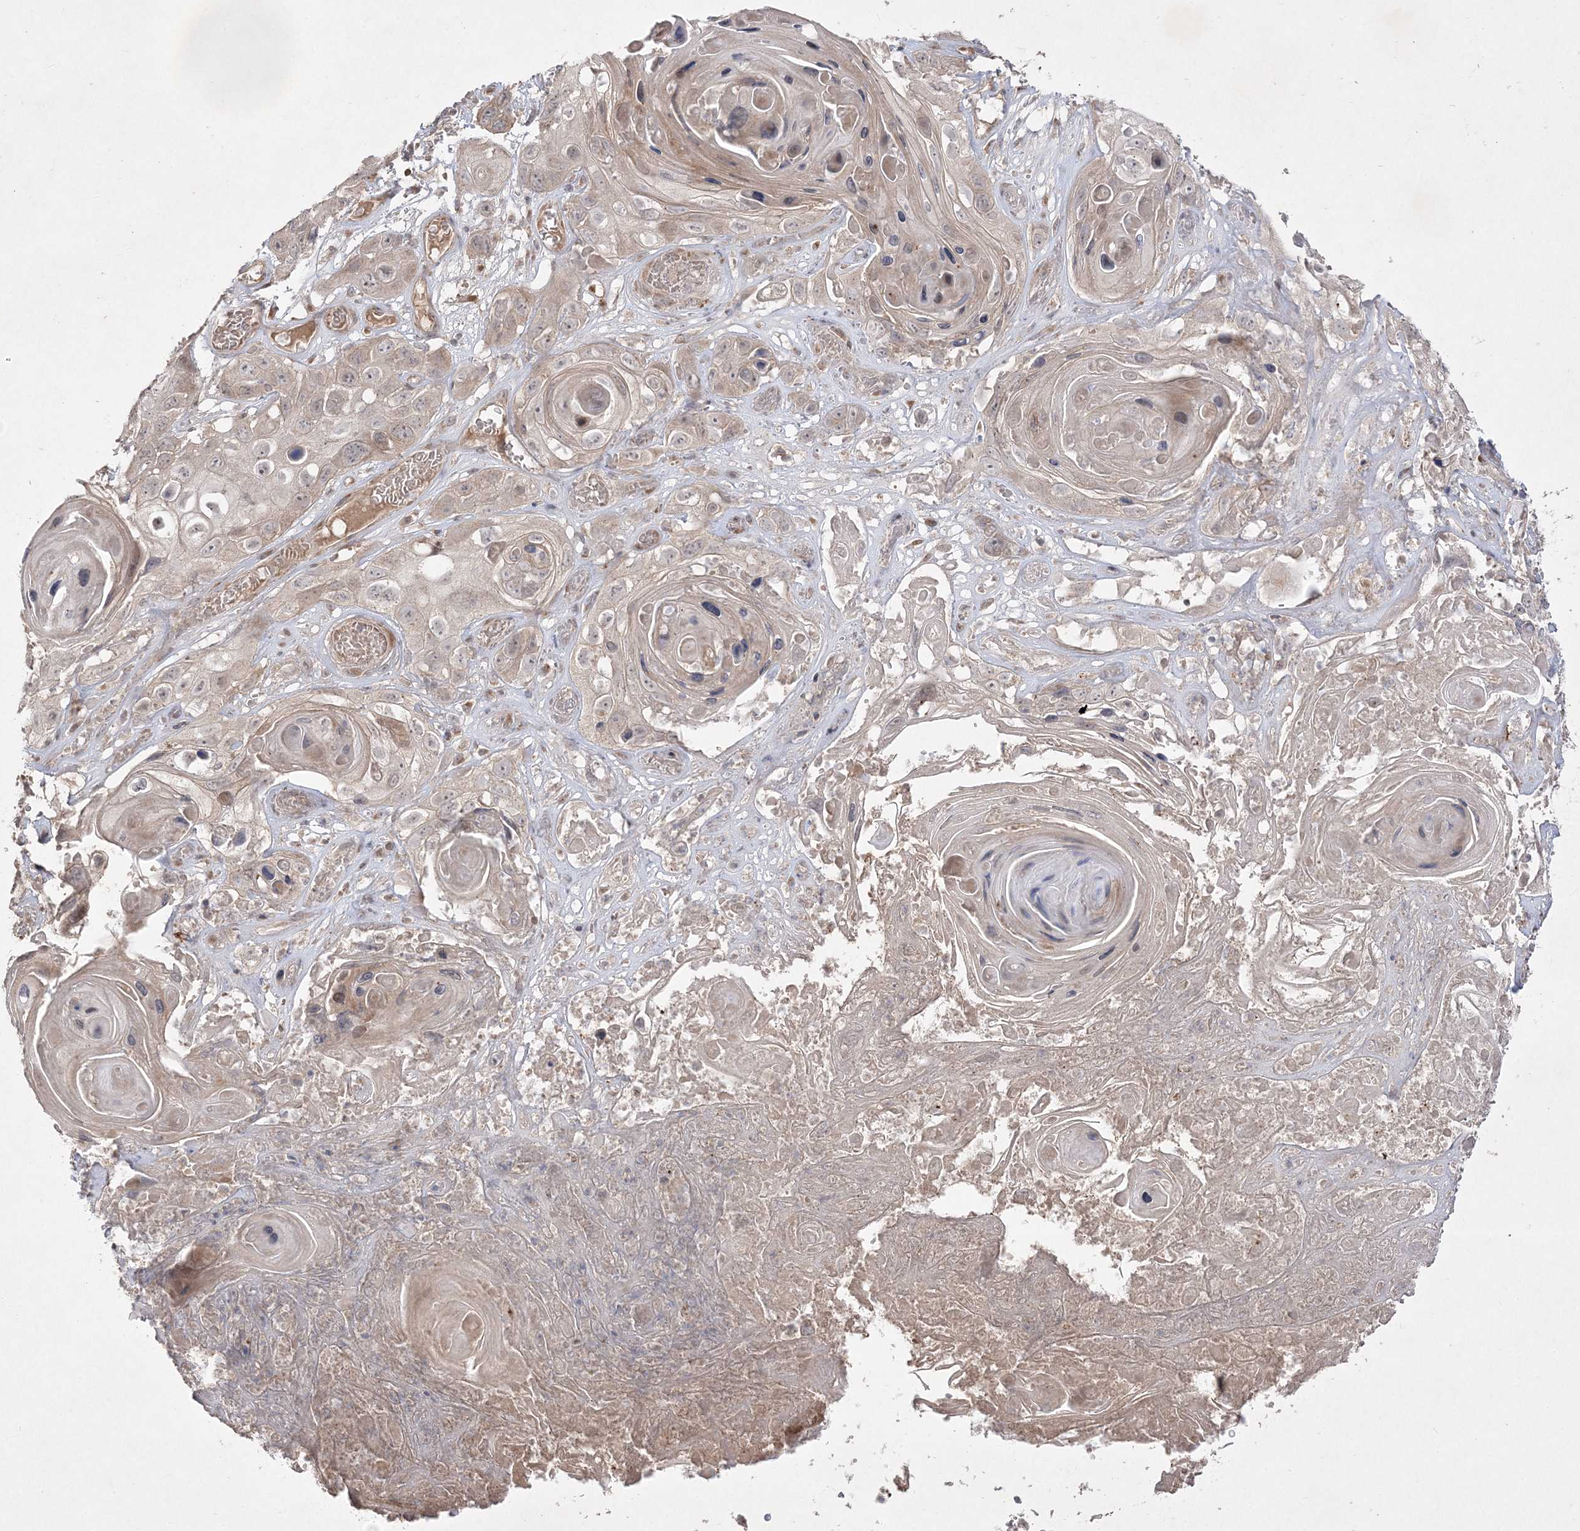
{"staining": {"intensity": "negative", "quantity": "none", "location": "none"}, "tissue": "skin cancer", "cell_type": "Tumor cells", "image_type": "cancer", "snomed": [{"axis": "morphology", "description": "Squamous cell carcinoma, NOS"}, {"axis": "topography", "description": "Skin"}], "caption": "Immunohistochemistry photomicrograph of neoplastic tissue: human skin squamous cell carcinoma stained with DAB demonstrates no significant protein staining in tumor cells.", "gene": "CLNK", "patient": {"sex": "male", "age": 55}}